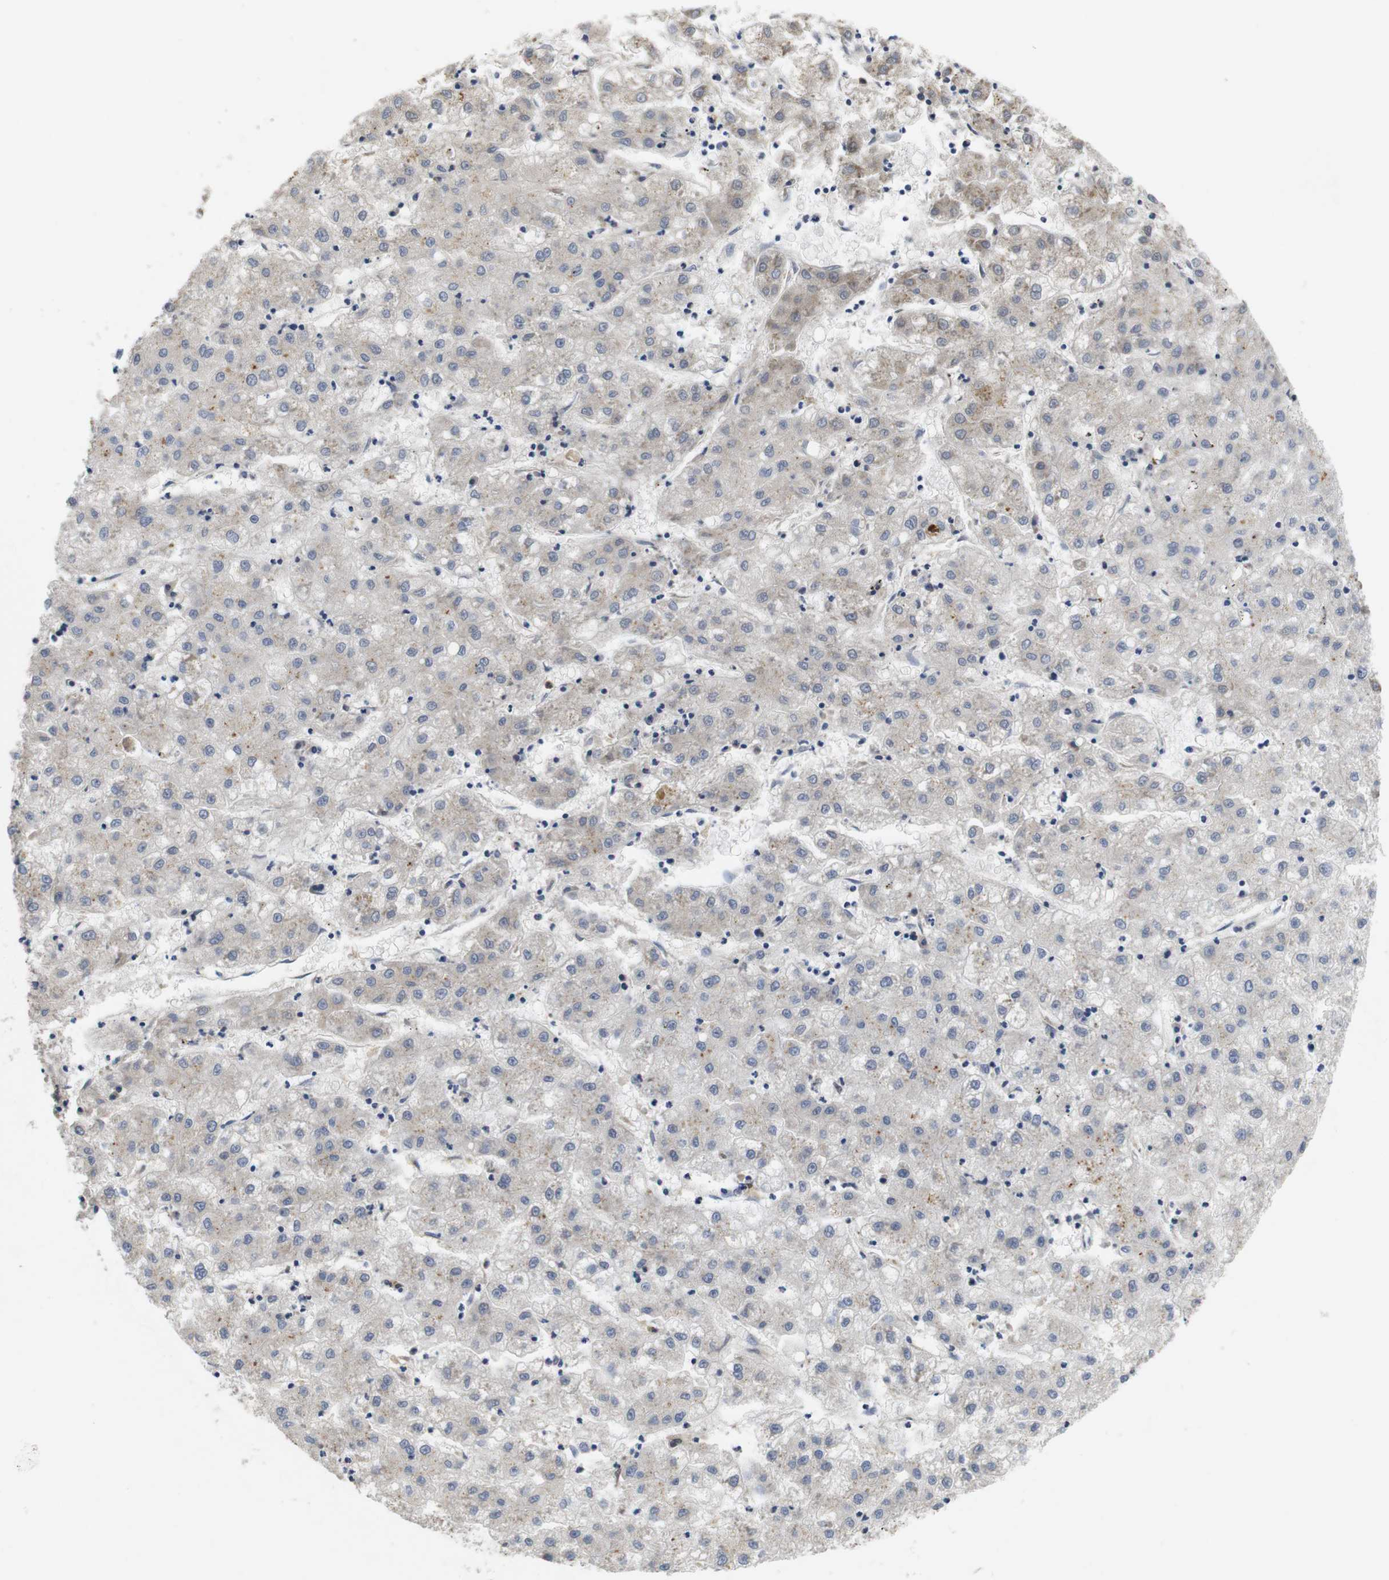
{"staining": {"intensity": "moderate", "quantity": "<25%", "location": "cytoplasmic/membranous"}, "tissue": "liver cancer", "cell_type": "Tumor cells", "image_type": "cancer", "snomed": [{"axis": "morphology", "description": "Carcinoma, Hepatocellular, NOS"}, {"axis": "topography", "description": "Liver"}], "caption": "The immunohistochemical stain labels moderate cytoplasmic/membranous expression in tumor cells of liver cancer (hepatocellular carcinoma) tissue.", "gene": "FNTA", "patient": {"sex": "male", "age": 72}}